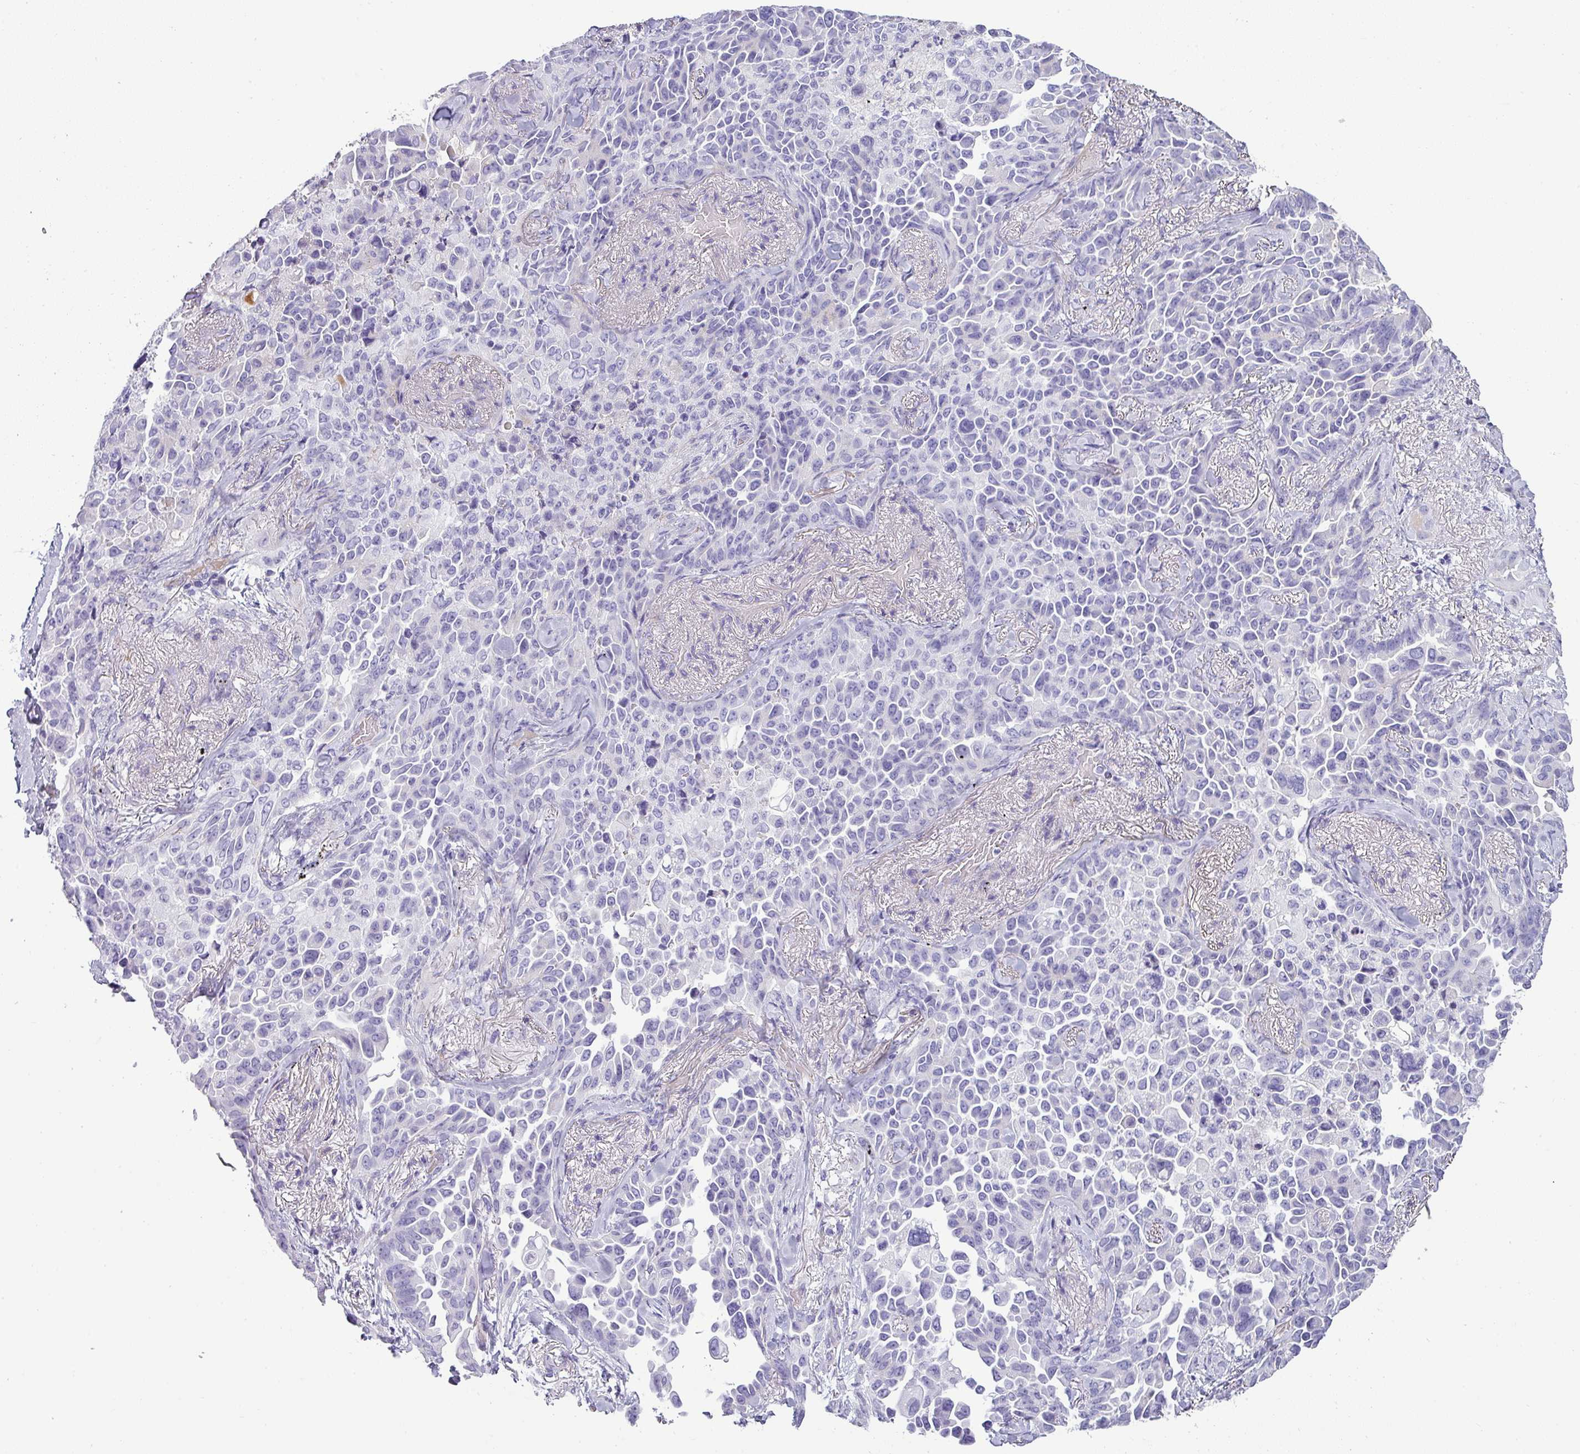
{"staining": {"intensity": "negative", "quantity": "none", "location": "none"}, "tissue": "lung cancer", "cell_type": "Tumor cells", "image_type": "cancer", "snomed": [{"axis": "morphology", "description": "Adenocarcinoma, NOS"}, {"axis": "topography", "description": "Lung"}], "caption": "The photomicrograph exhibits no significant staining in tumor cells of lung cancer (adenocarcinoma).", "gene": "VCX2", "patient": {"sex": "female", "age": 67}}